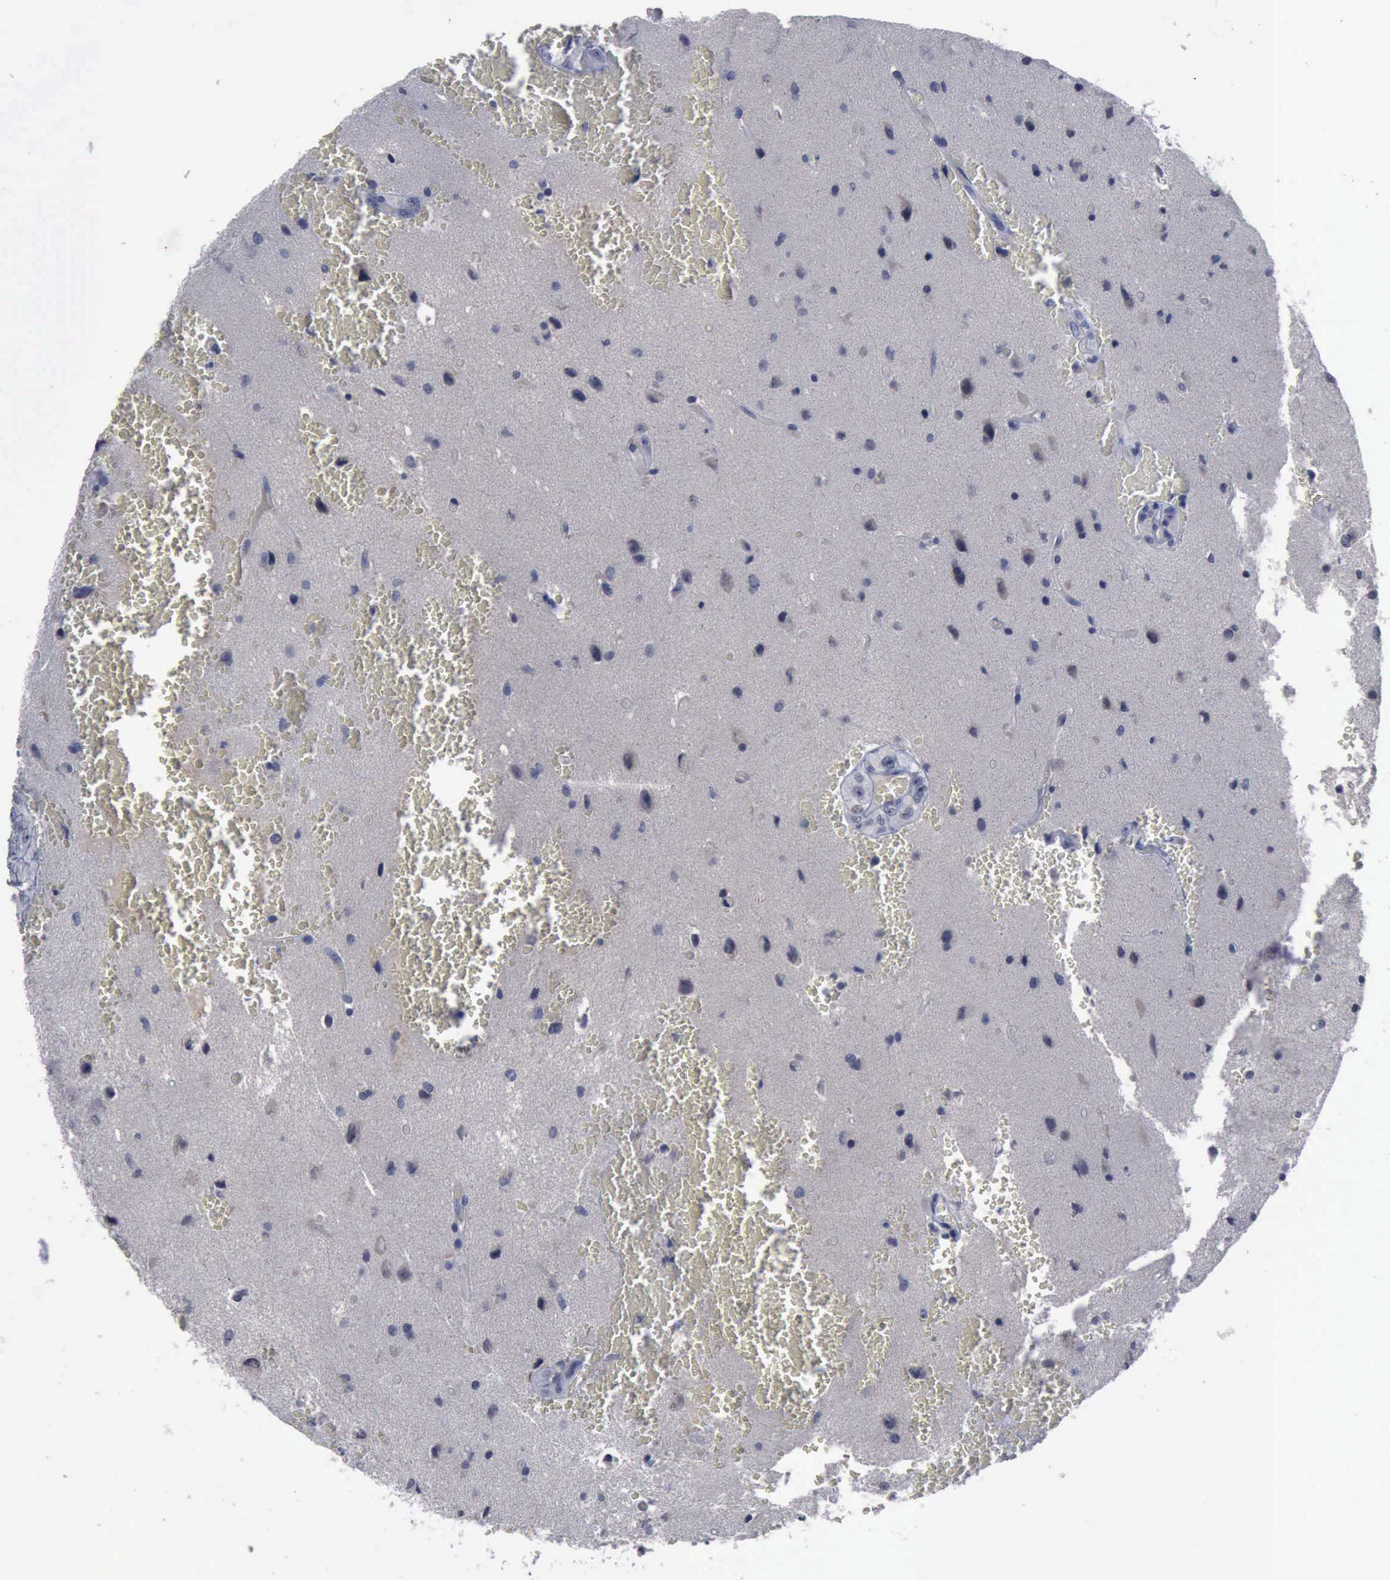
{"staining": {"intensity": "negative", "quantity": "none", "location": "none"}, "tissue": "glioma", "cell_type": "Tumor cells", "image_type": "cancer", "snomed": [{"axis": "morphology", "description": "Glioma, malignant, High grade"}, {"axis": "topography", "description": "Brain"}], "caption": "Tumor cells are negative for protein expression in human malignant high-grade glioma.", "gene": "MYO18B", "patient": {"sex": "male", "age": 48}}